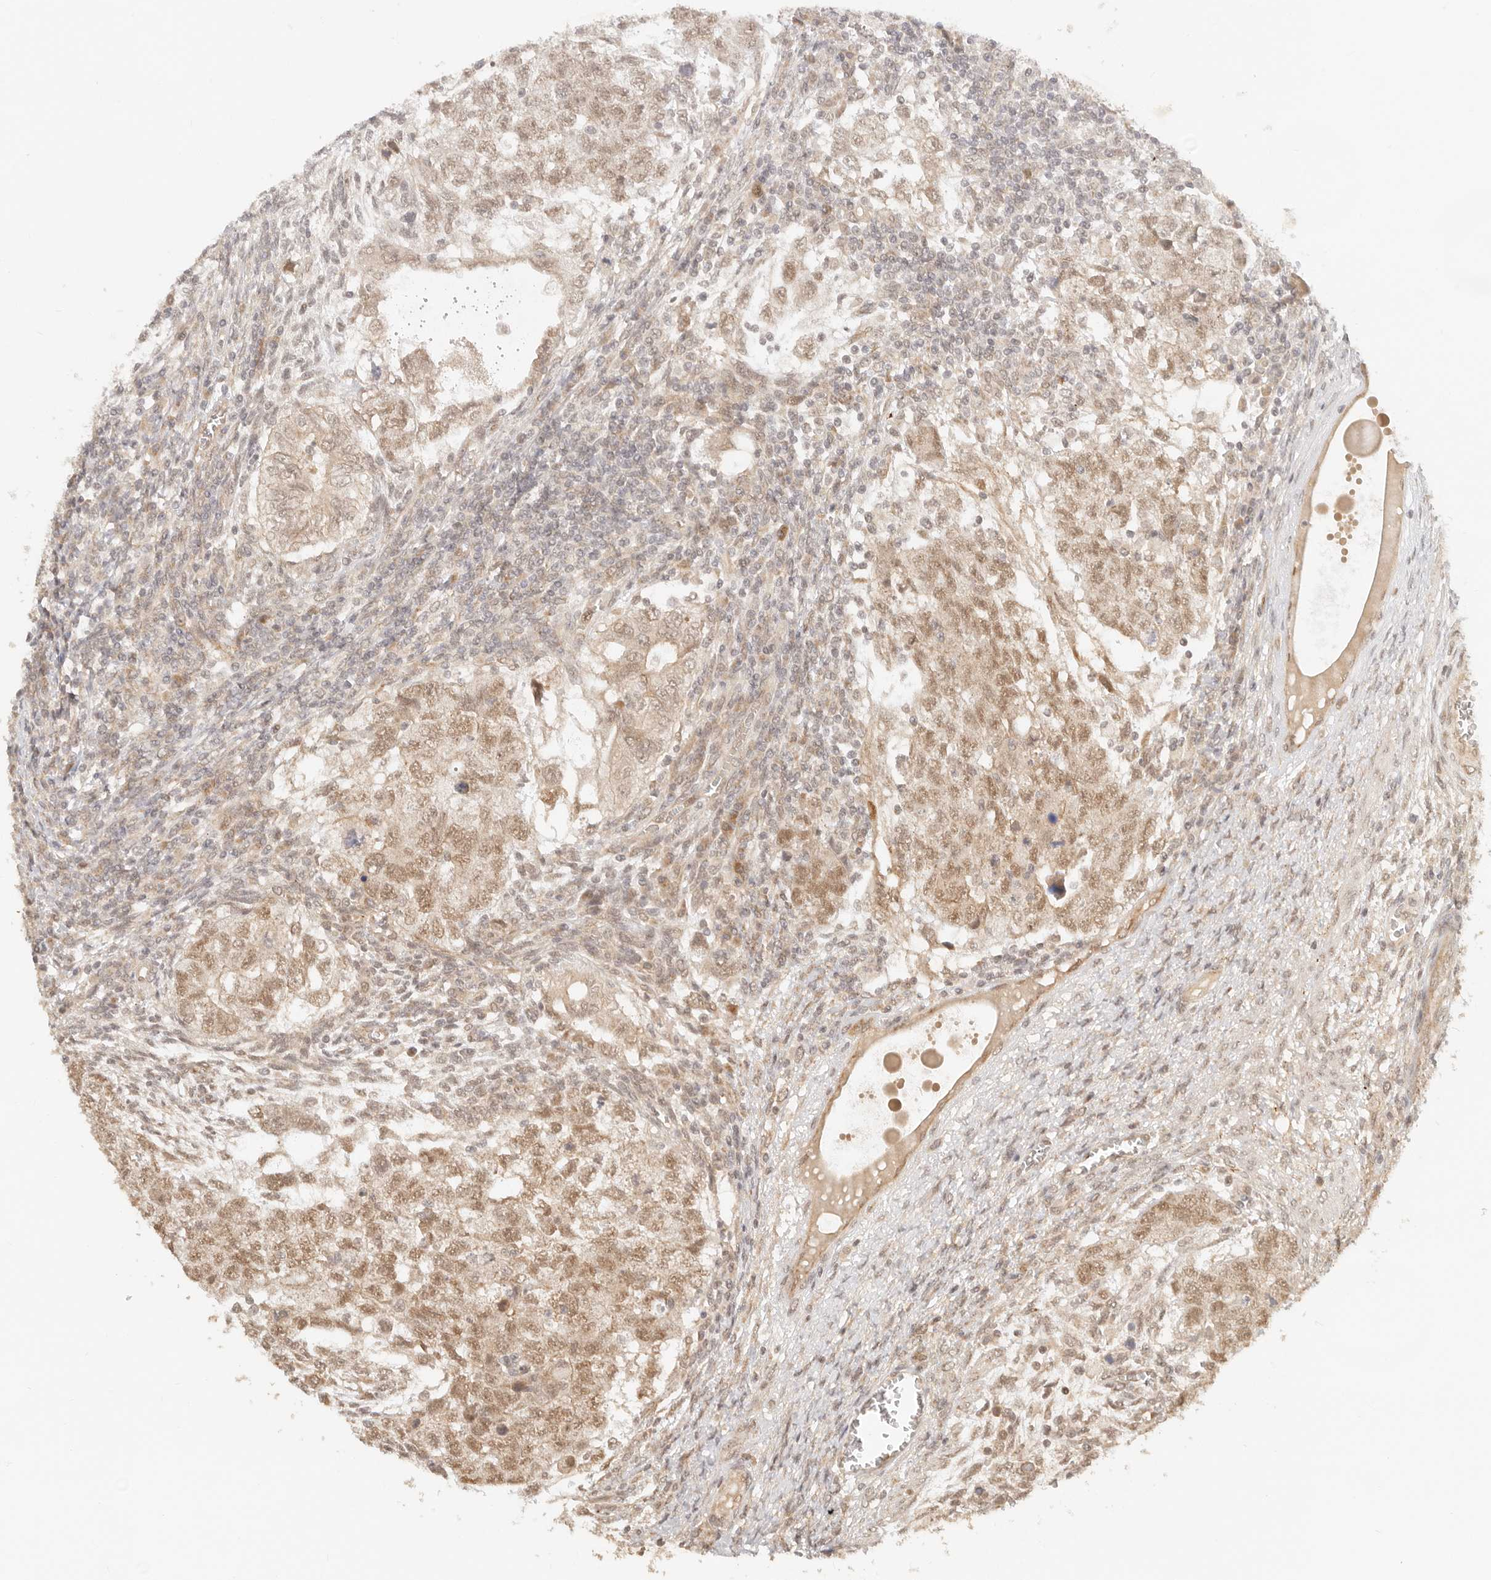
{"staining": {"intensity": "moderate", "quantity": "25%-75%", "location": "nuclear"}, "tissue": "testis cancer", "cell_type": "Tumor cells", "image_type": "cancer", "snomed": [{"axis": "morphology", "description": "Carcinoma, Embryonal, NOS"}, {"axis": "topography", "description": "Testis"}], "caption": "The micrograph exhibits immunohistochemical staining of testis cancer. There is moderate nuclear expression is present in about 25%-75% of tumor cells. Using DAB (3,3'-diaminobenzidine) (brown) and hematoxylin (blue) stains, captured at high magnification using brightfield microscopy.", "gene": "BAALC", "patient": {"sex": "male", "age": 37}}